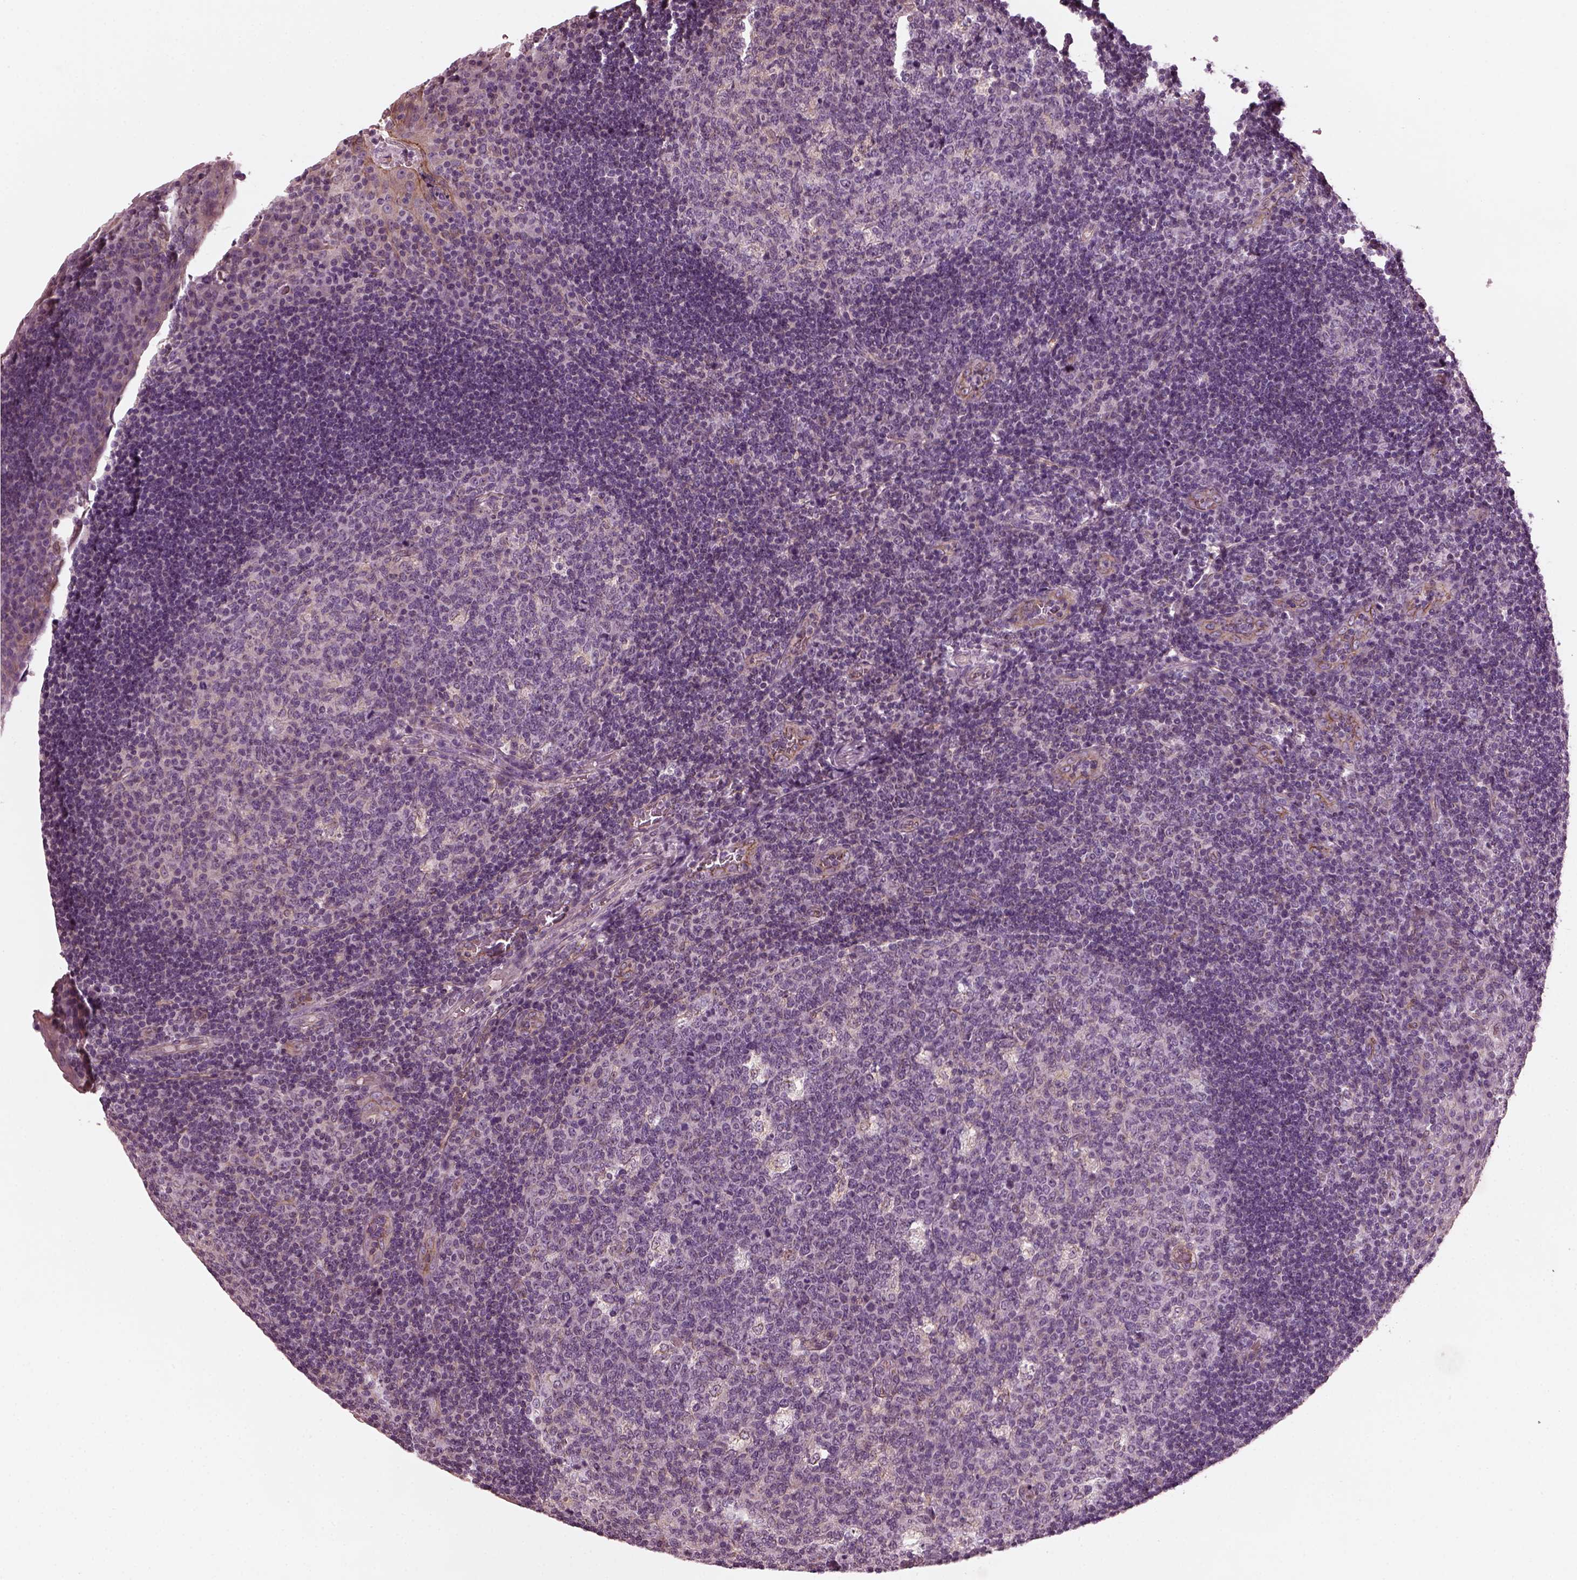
{"staining": {"intensity": "negative", "quantity": "none", "location": "none"}, "tissue": "tonsil", "cell_type": "Germinal center cells", "image_type": "normal", "snomed": [{"axis": "morphology", "description": "Normal tissue, NOS"}, {"axis": "topography", "description": "Tonsil"}], "caption": "High power microscopy micrograph of an IHC image of benign tonsil, revealing no significant staining in germinal center cells.", "gene": "ODAD1", "patient": {"sex": "male", "age": 17}}